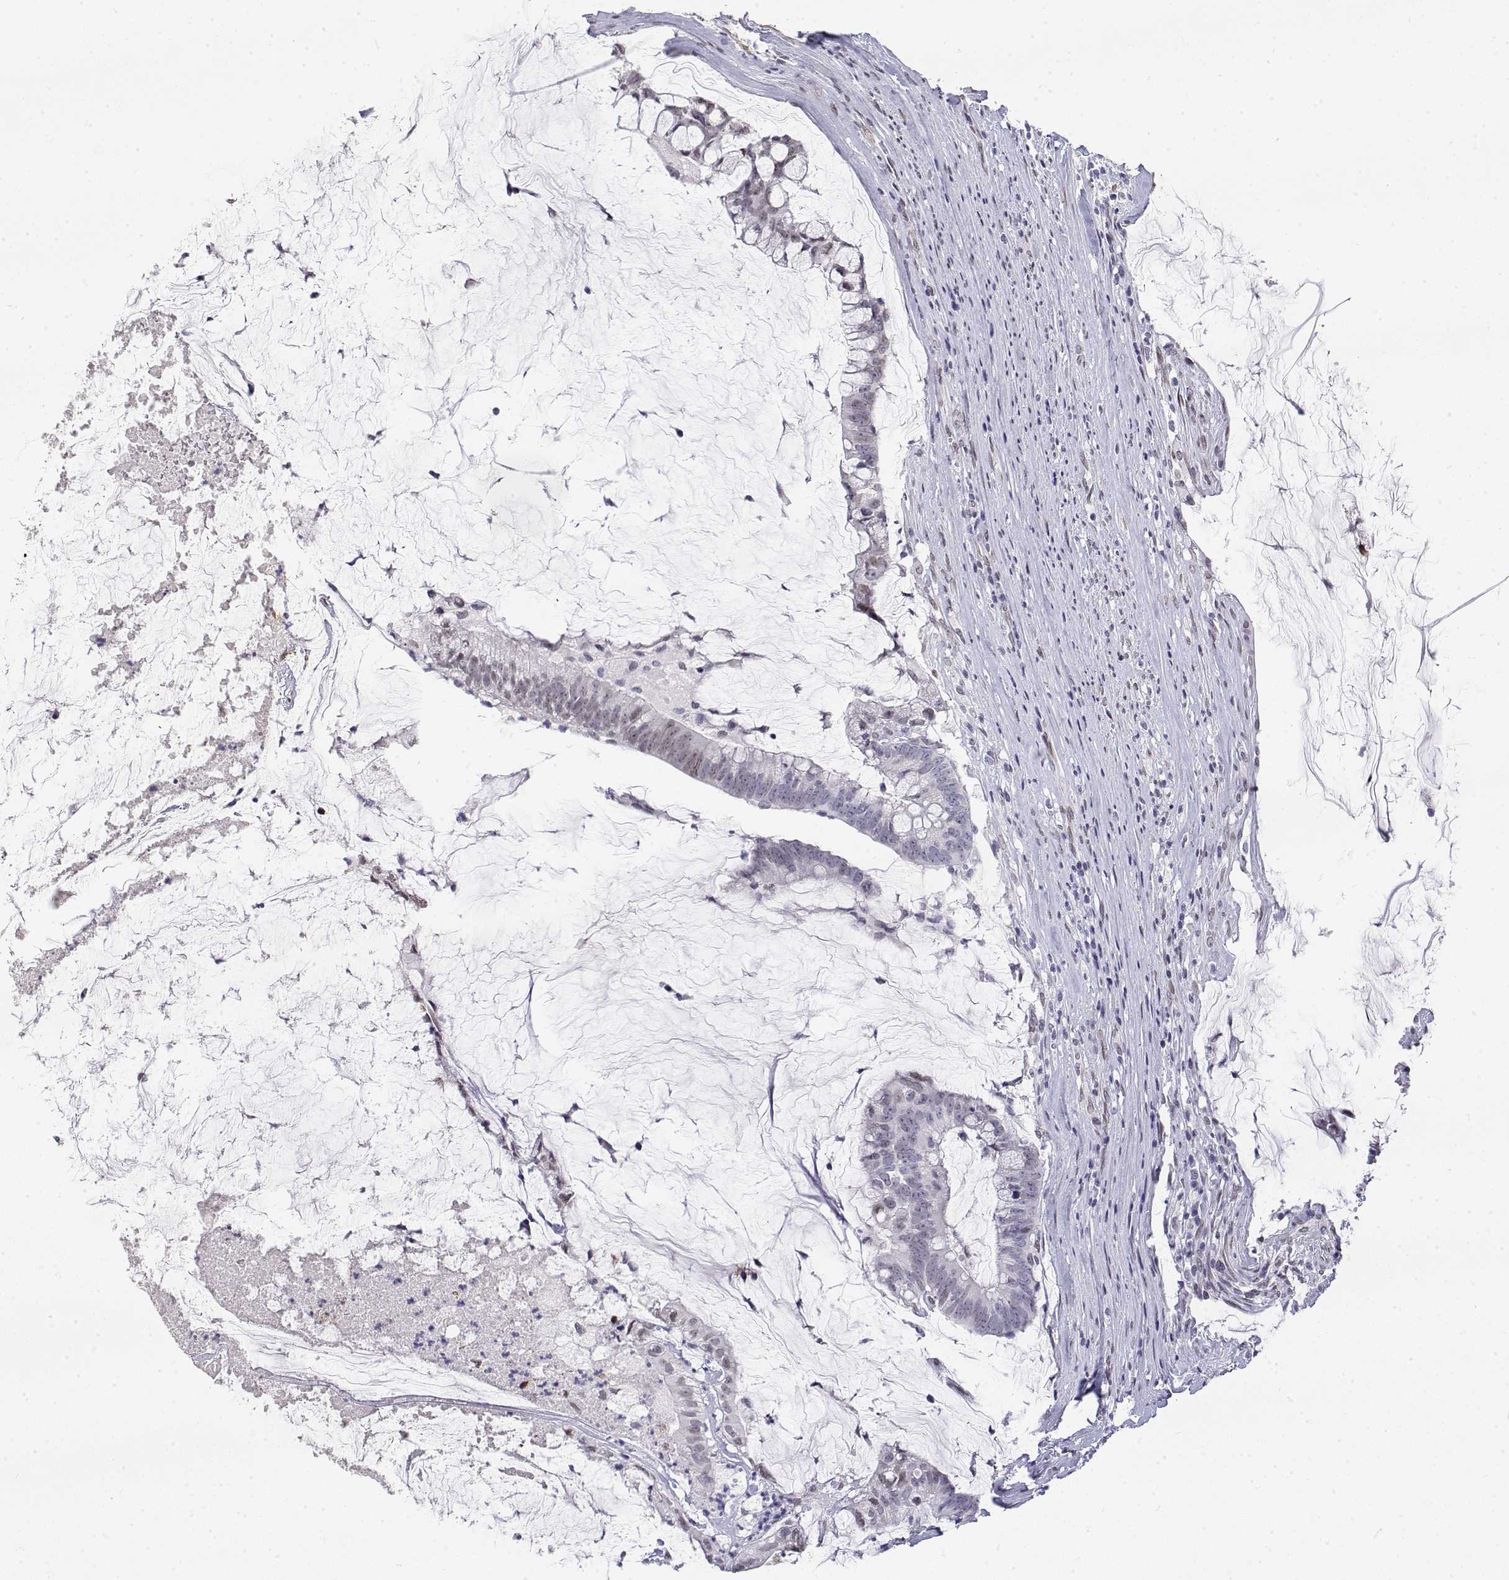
{"staining": {"intensity": "weak", "quantity": "25%-75%", "location": "nuclear"}, "tissue": "colorectal cancer", "cell_type": "Tumor cells", "image_type": "cancer", "snomed": [{"axis": "morphology", "description": "Adenocarcinoma, NOS"}, {"axis": "topography", "description": "Colon"}], "caption": "Approximately 25%-75% of tumor cells in human colorectal cancer reveal weak nuclear protein positivity as visualized by brown immunohistochemical staining.", "gene": "ZNF532", "patient": {"sex": "male", "age": 62}}